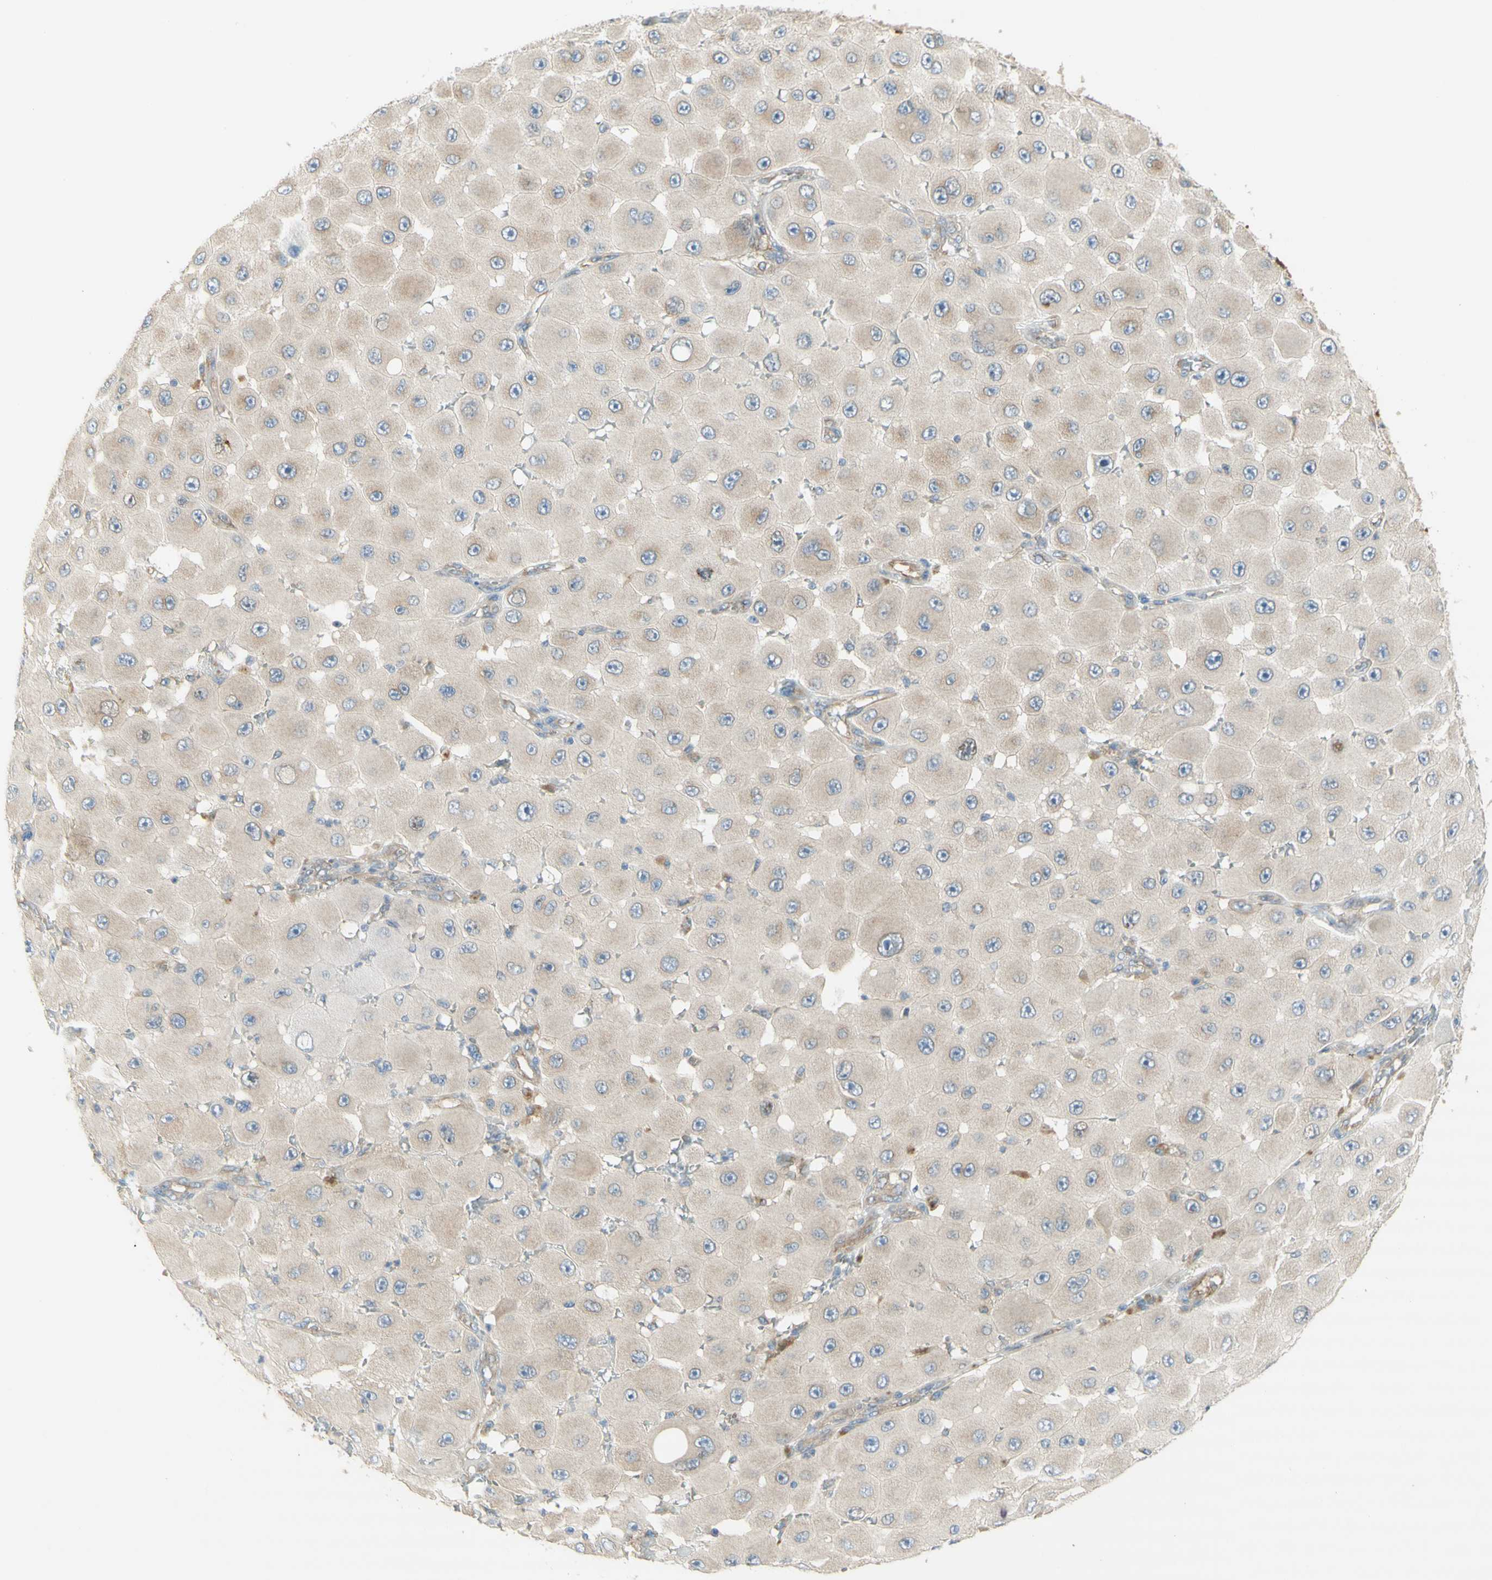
{"staining": {"intensity": "weak", "quantity": ">75%", "location": "cytoplasmic/membranous"}, "tissue": "melanoma", "cell_type": "Tumor cells", "image_type": "cancer", "snomed": [{"axis": "morphology", "description": "Malignant melanoma, NOS"}, {"axis": "topography", "description": "Skin"}], "caption": "There is low levels of weak cytoplasmic/membranous staining in tumor cells of malignant melanoma, as demonstrated by immunohistochemical staining (brown color).", "gene": "DYNC1H1", "patient": {"sex": "female", "age": 81}}